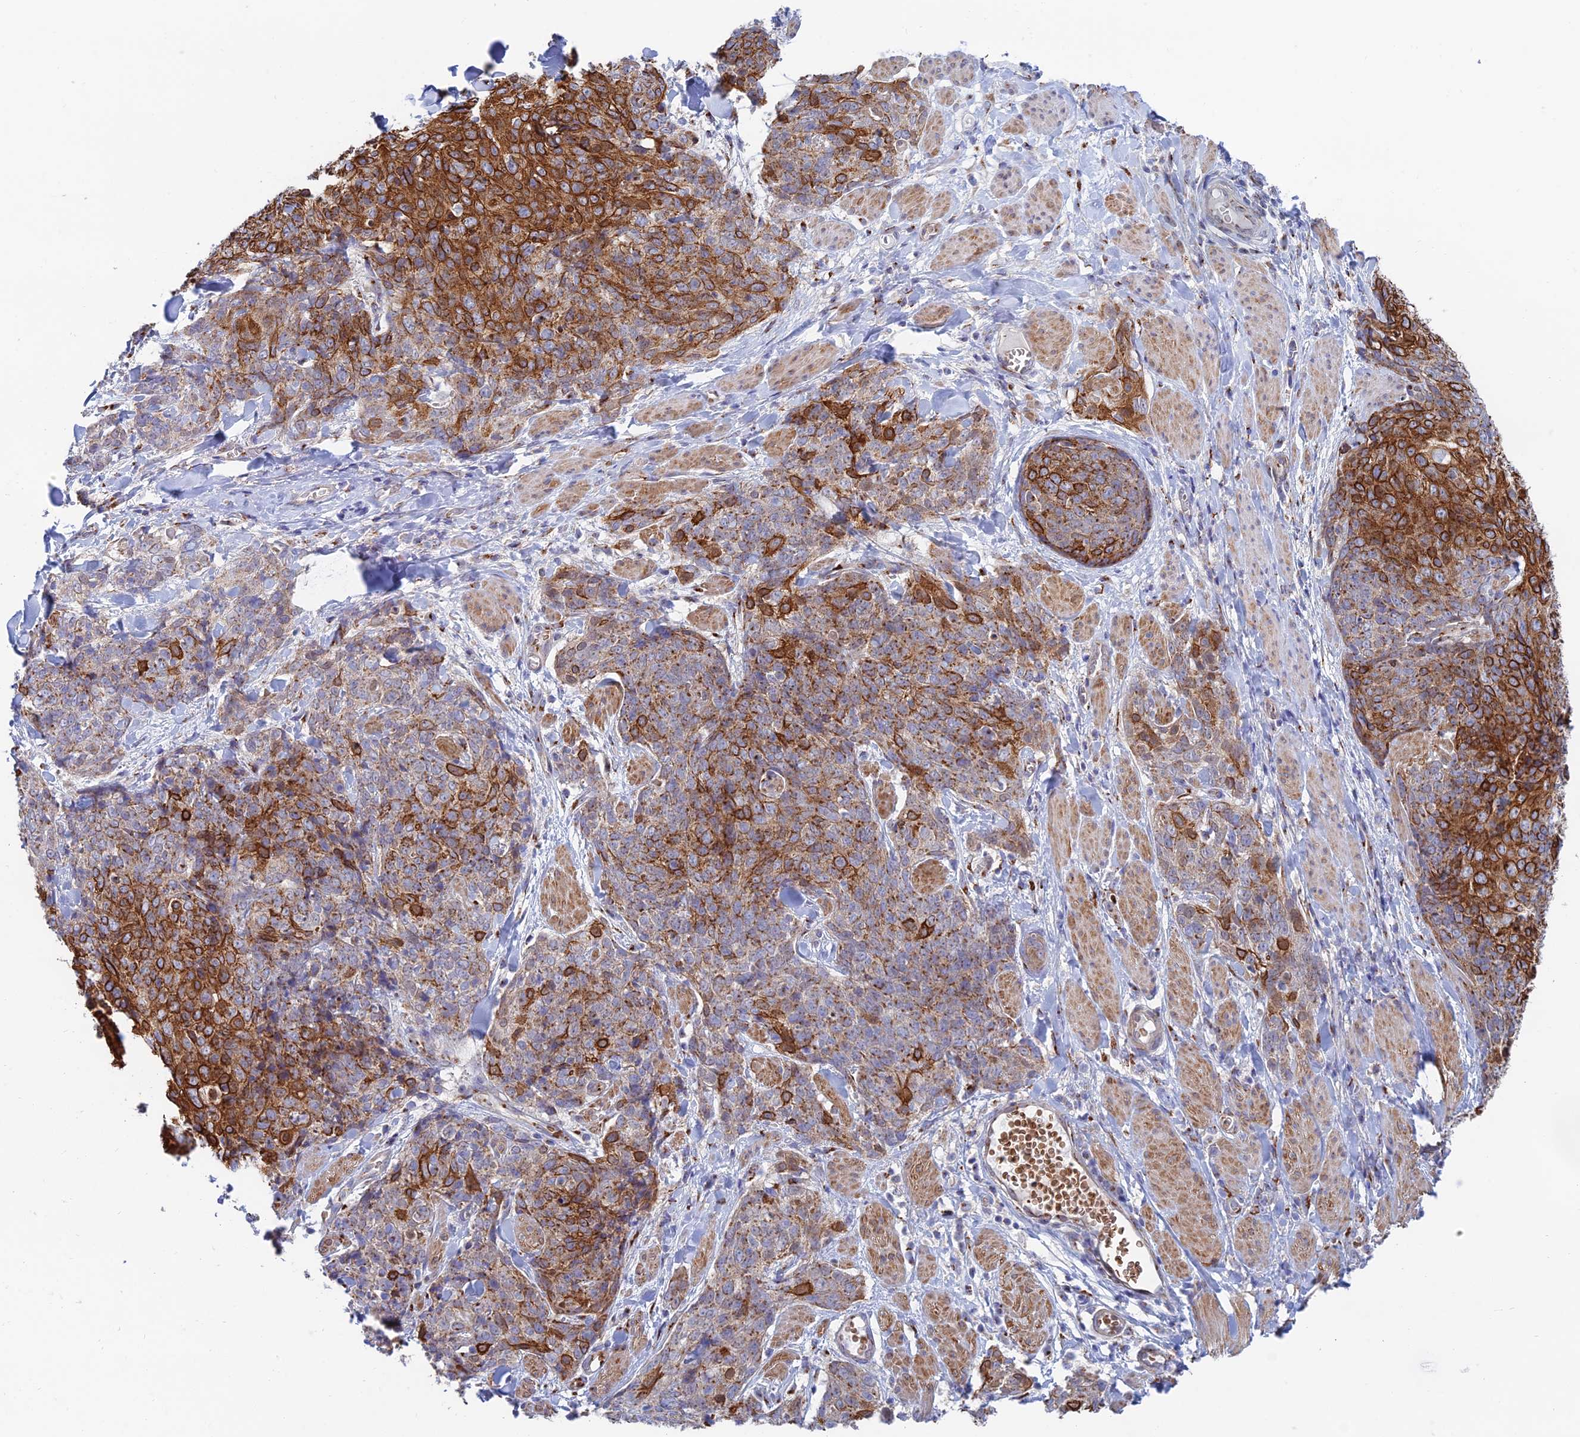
{"staining": {"intensity": "strong", "quantity": ">75%", "location": "cytoplasmic/membranous"}, "tissue": "skin cancer", "cell_type": "Tumor cells", "image_type": "cancer", "snomed": [{"axis": "morphology", "description": "Squamous cell carcinoma, NOS"}, {"axis": "topography", "description": "Skin"}, {"axis": "topography", "description": "Vulva"}], "caption": "Skin cancer stained with immunohistochemistry reveals strong cytoplasmic/membranous expression in approximately >75% of tumor cells. (Stains: DAB in brown, nuclei in blue, Microscopy: brightfield microscopy at high magnification).", "gene": "HS2ST1", "patient": {"sex": "female", "age": 85}}